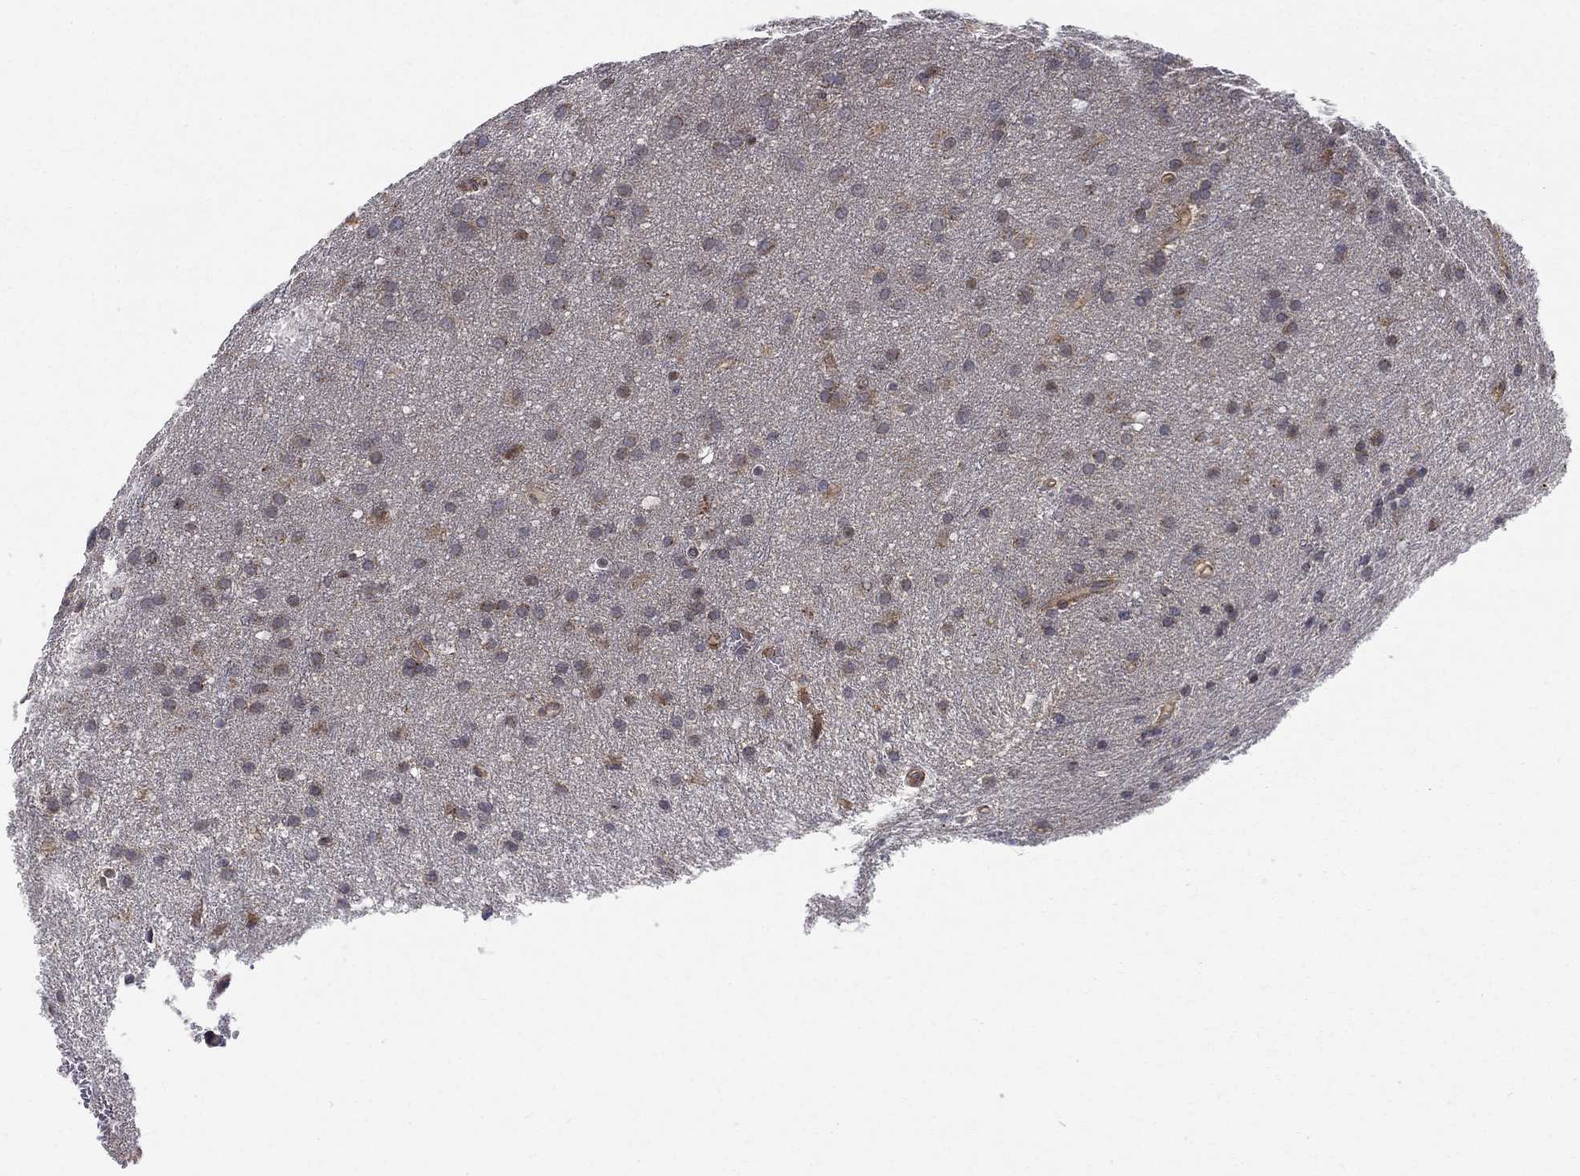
{"staining": {"intensity": "negative", "quantity": "none", "location": "none"}, "tissue": "glioma", "cell_type": "Tumor cells", "image_type": "cancer", "snomed": [{"axis": "morphology", "description": "Glioma, malignant, Low grade"}, {"axis": "topography", "description": "Brain"}], "caption": "Tumor cells are negative for protein expression in human glioma.", "gene": "WDR19", "patient": {"sex": "female", "age": 32}}